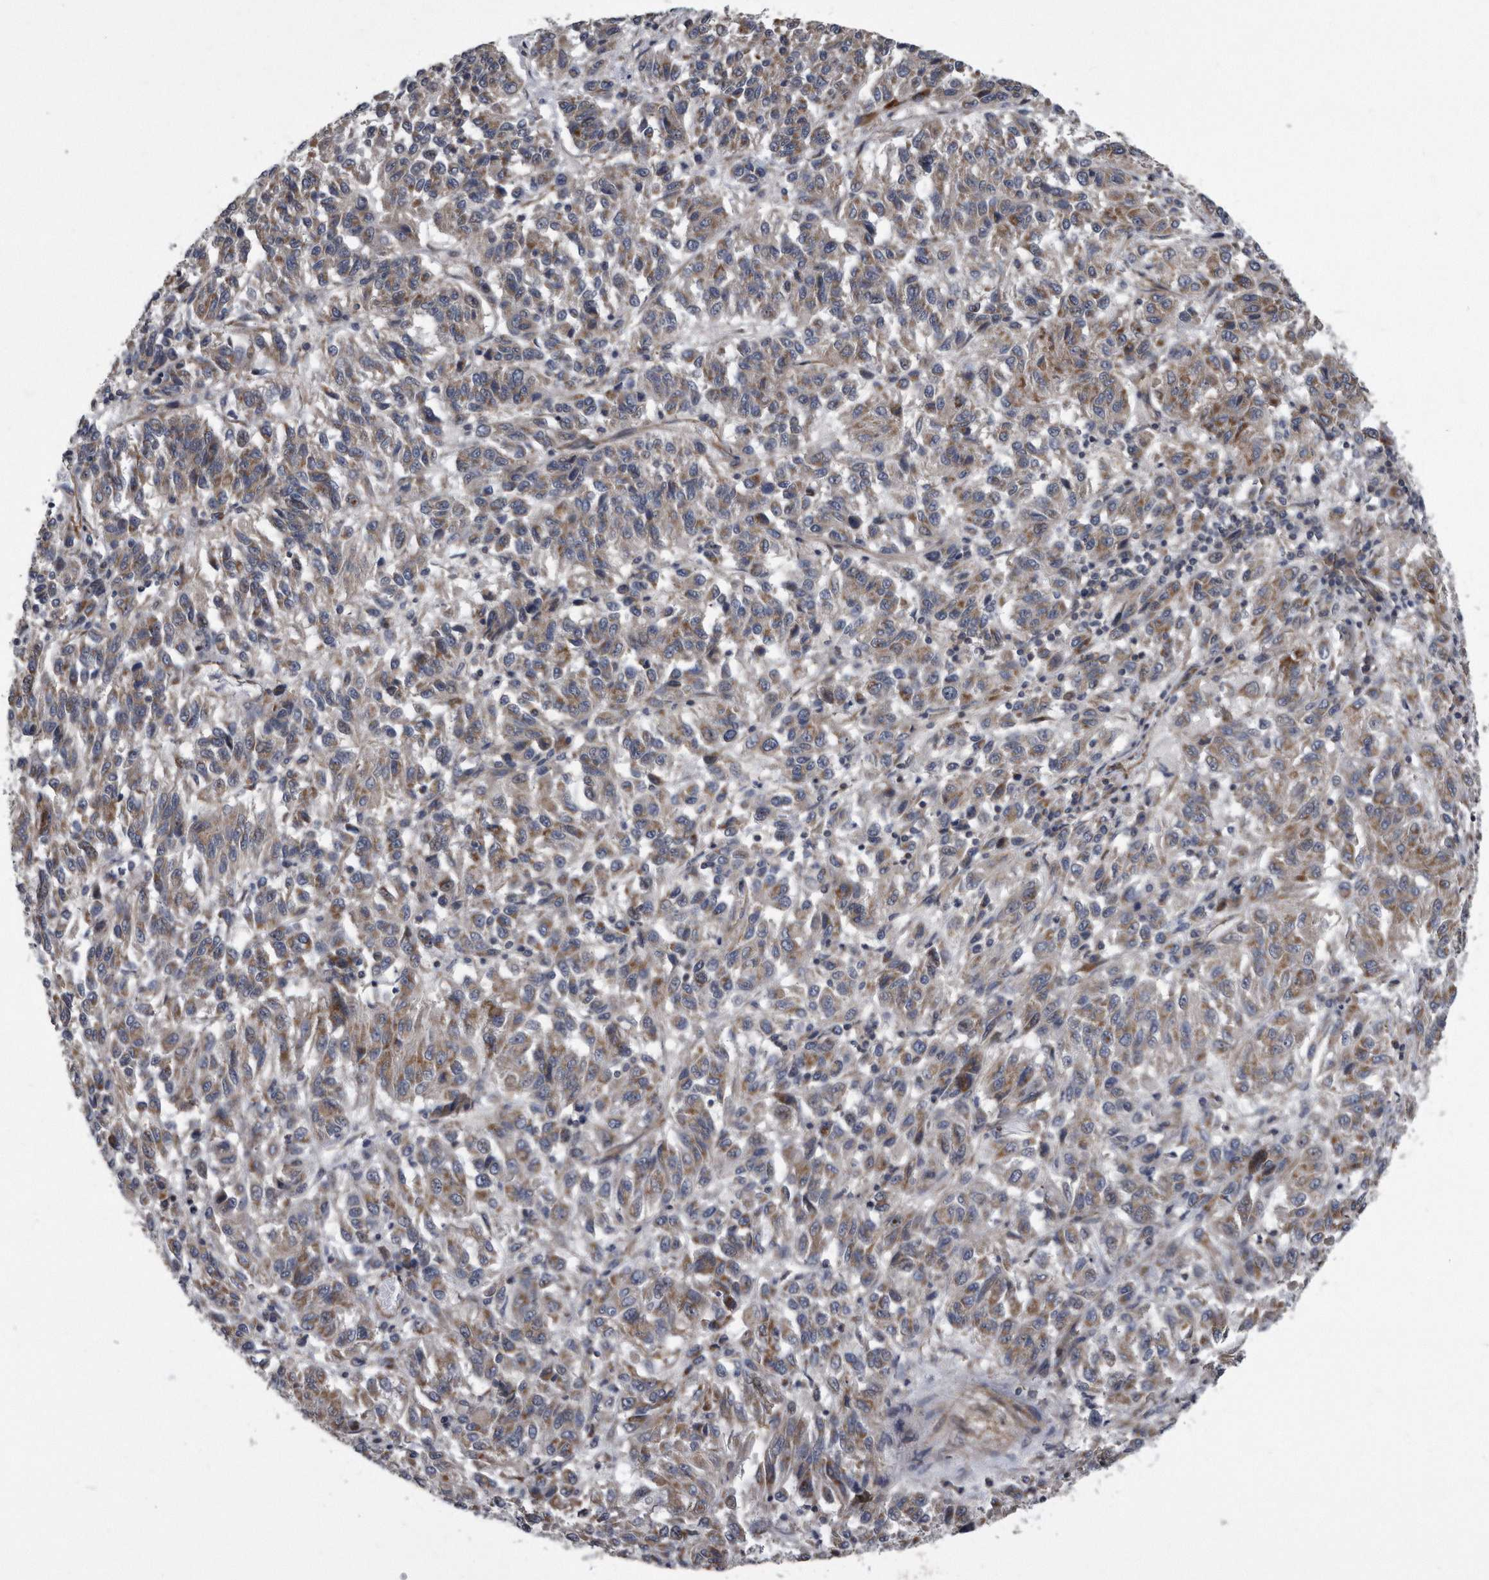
{"staining": {"intensity": "moderate", "quantity": "25%-75%", "location": "cytoplasmic/membranous"}, "tissue": "melanoma", "cell_type": "Tumor cells", "image_type": "cancer", "snomed": [{"axis": "morphology", "description": "Malignant melanoma, Metastatic site"}, {"axis": "topography", "description": "Lung"}], "caption": "Immunohistochemical staining of malignant melanoma (metastatic site) reveals medium levels of moderate cytoplasmic/membranous staining in approximately 25%-75% of tumor cells.", "gene": "ARMCX1", "patient": {"sex": "male", "age": 64}}